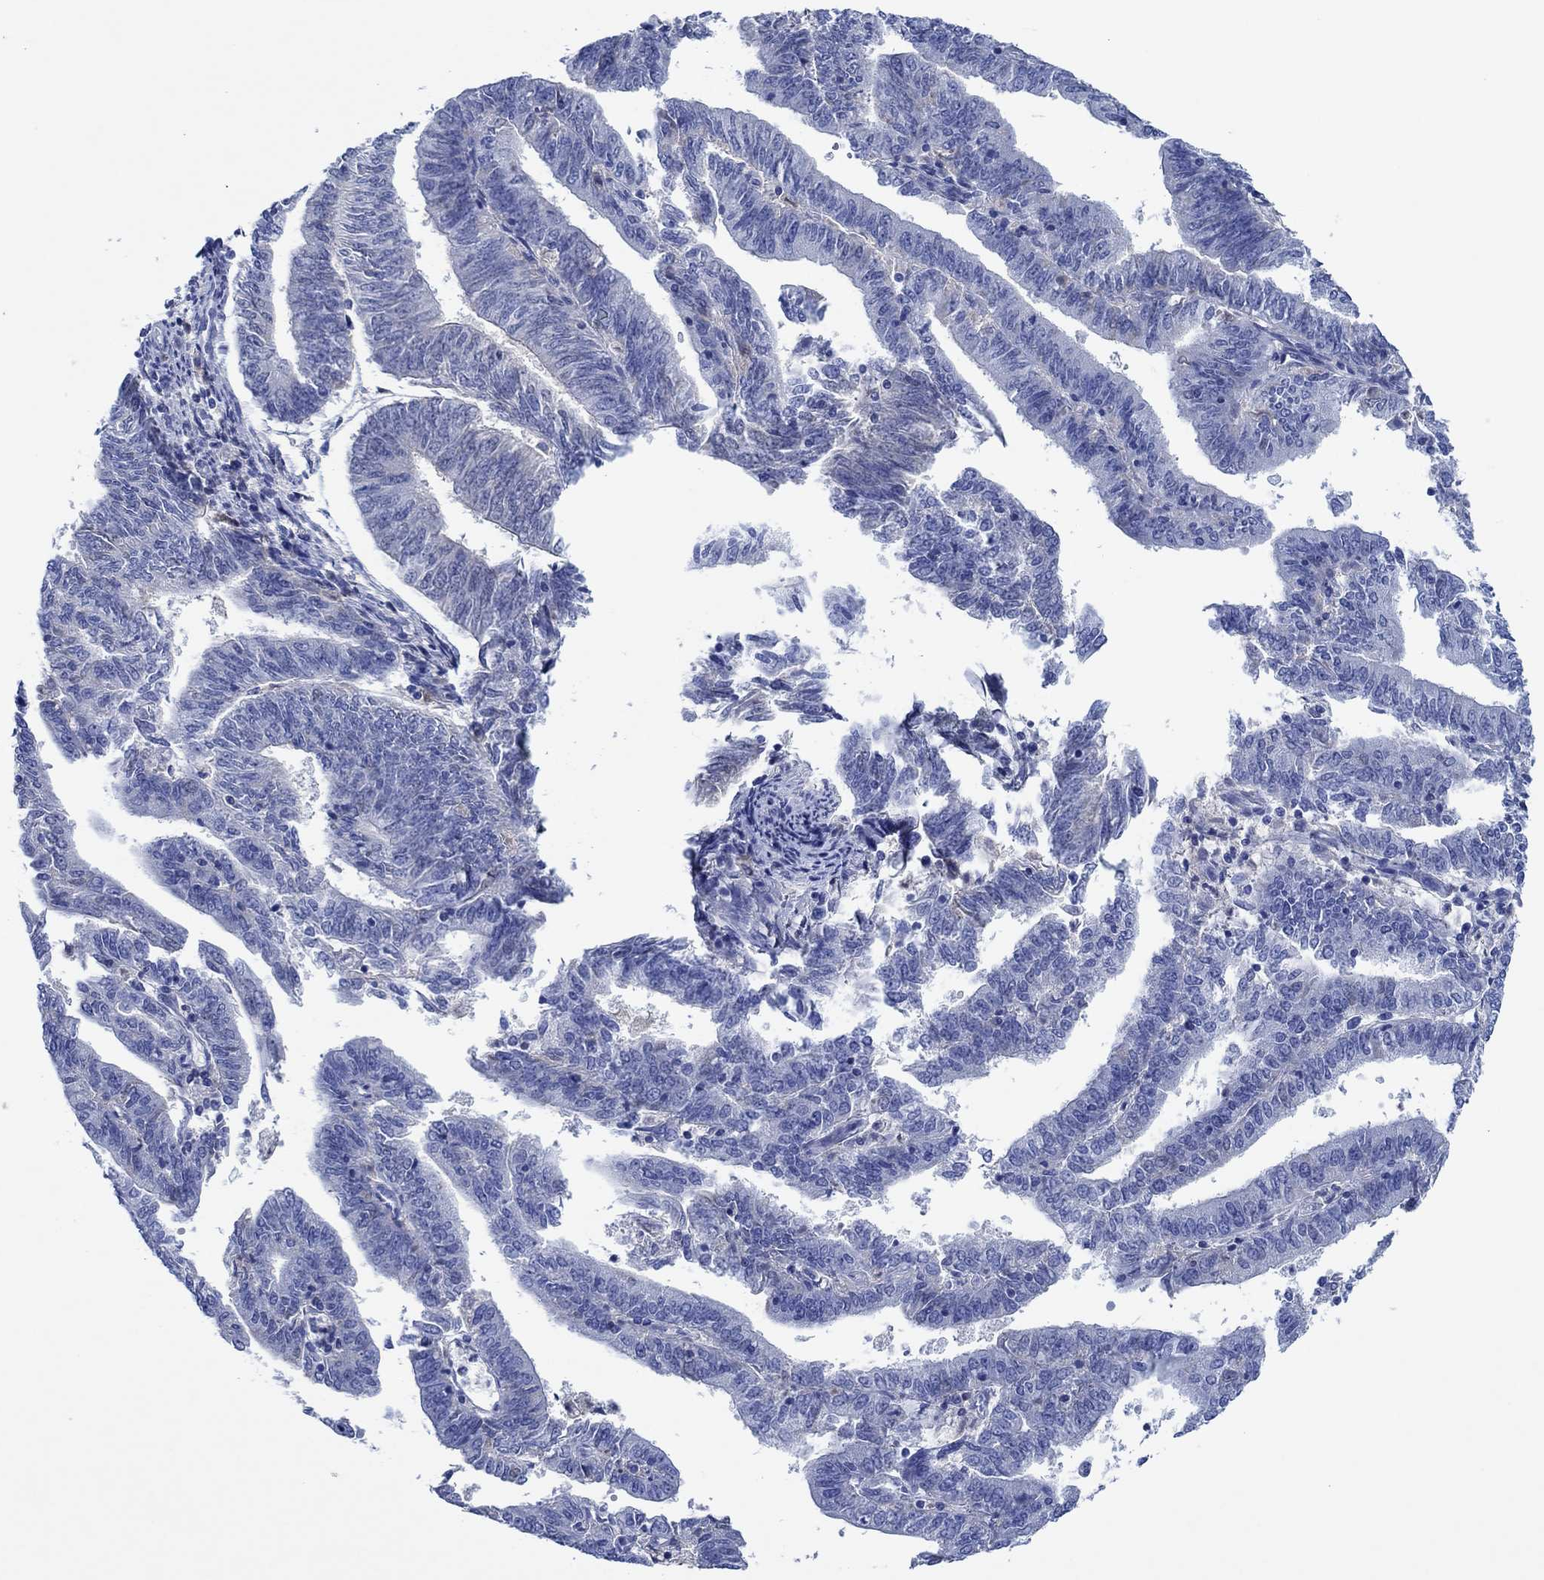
{"staining": {"intensity": "negative", "quantity": "none", "location": "none"}, "tissue": "endometrial cancer", "cell_type": "Tumor cells", "image_type": "cancer", "snomed": [{"axis": "morphology", "description": "Adenocarcinoma, NOS"}, {"axis": "topography", "description": "Endometrium"}], "caption": "IHC image of adenocarcinoma (endometrial) stained for a protein (brown), which displays no expression in tumor cells.", "gene": "CPNE6", "patient": {"sex": "female", "age": 82}}